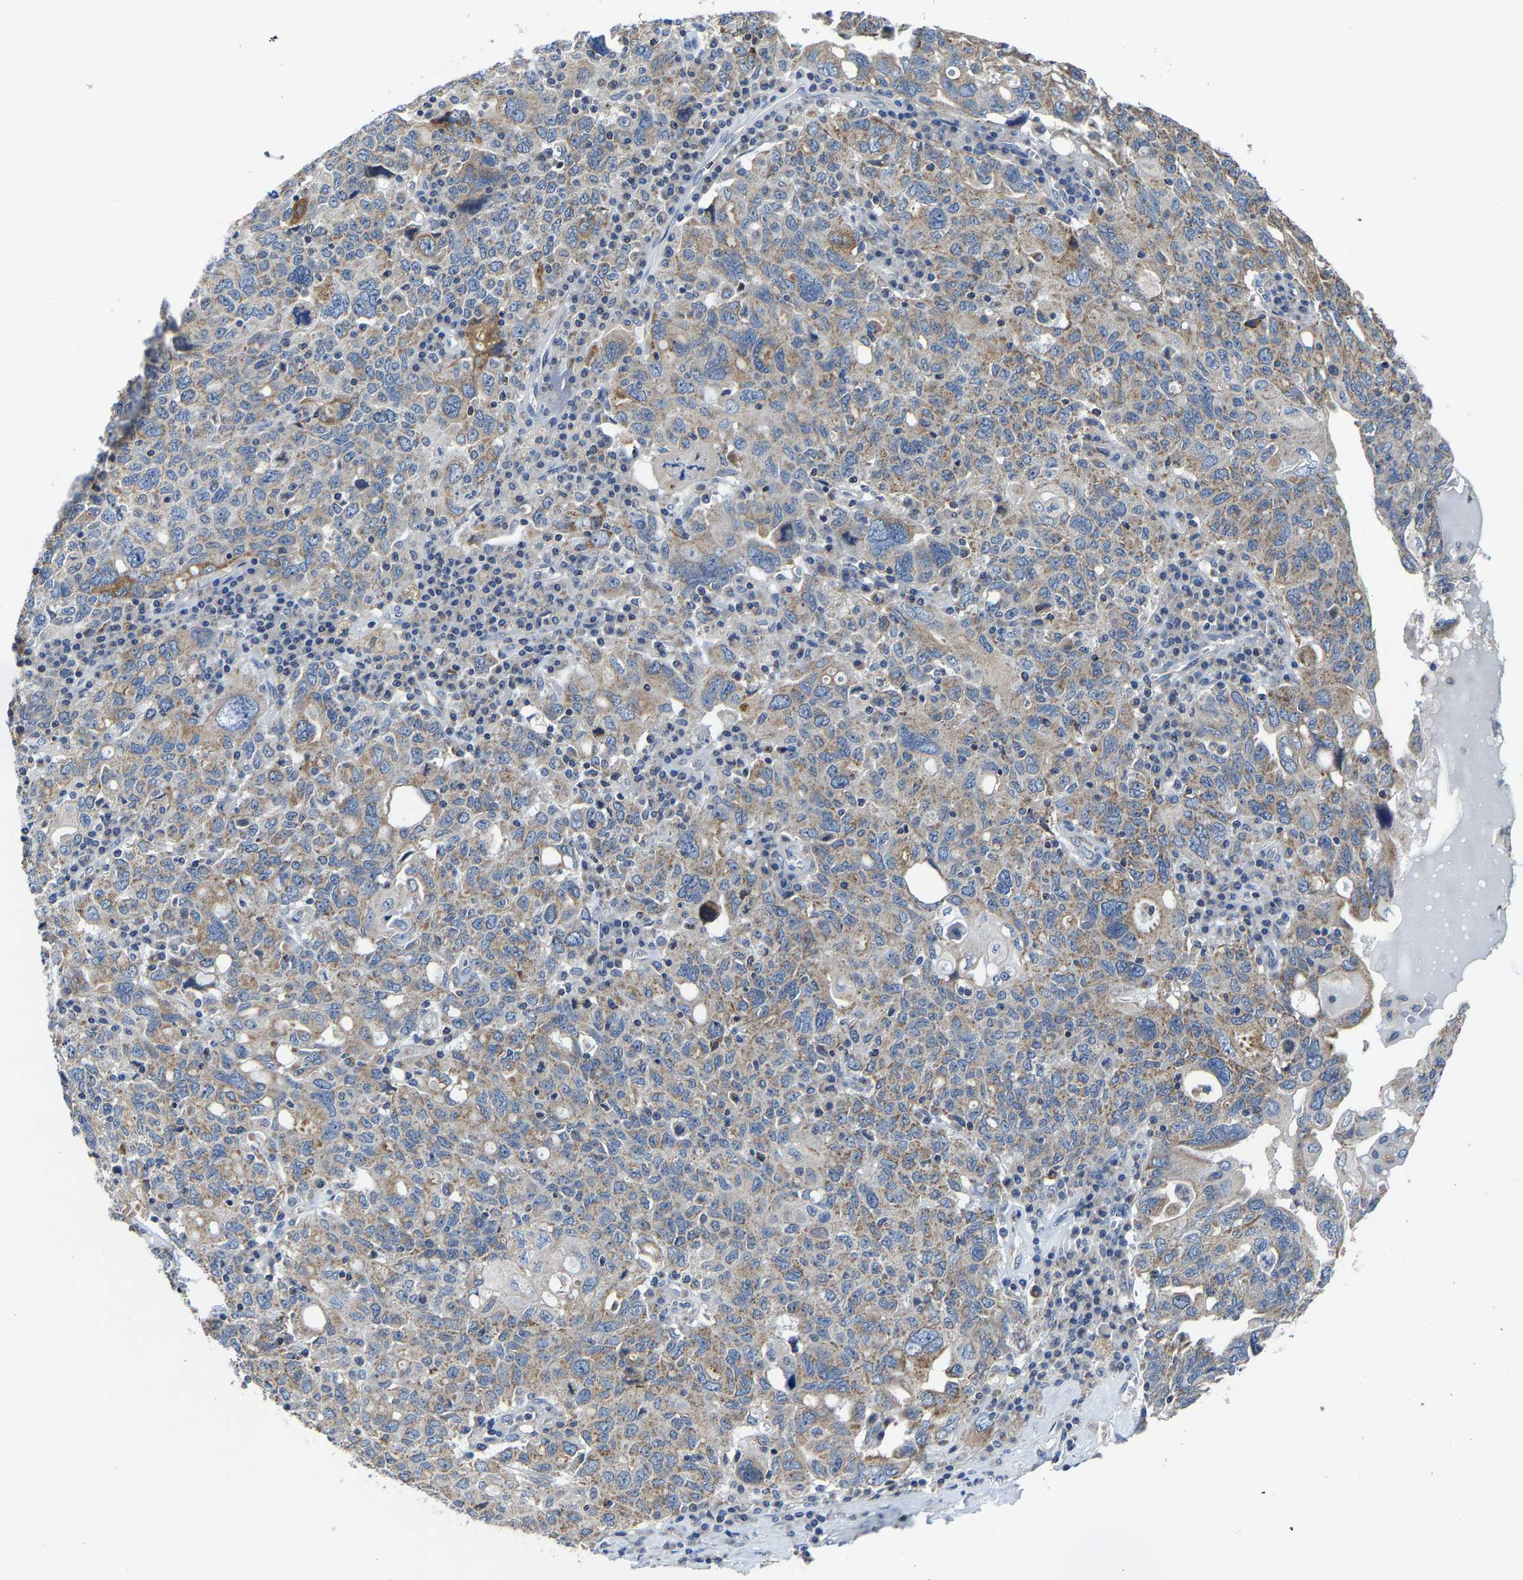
{"staining": {"intensity": "weak", "quantity": ">75%", "location": "cytoplasmic/membranous"}, "tissue": "ovarian cancer", "cell_type": "Tumor cells", "image_type": "cancer", "snomed": [{"axis": "morphology", "description": "Carcinoma, endometroid"}, {"axis": "topography", "description": "Ovary"}], "caption": "Immunohistochemistry (DAB (3,3'-diaminobenzidine)) staining of endometroid carcinoma (ovarian) demonstrates weak cytoplasmic/membranous protein positivity in about >75% of tumor cells.", "gene": "AGK", "patient": {"sex": "female", "age": 62}}